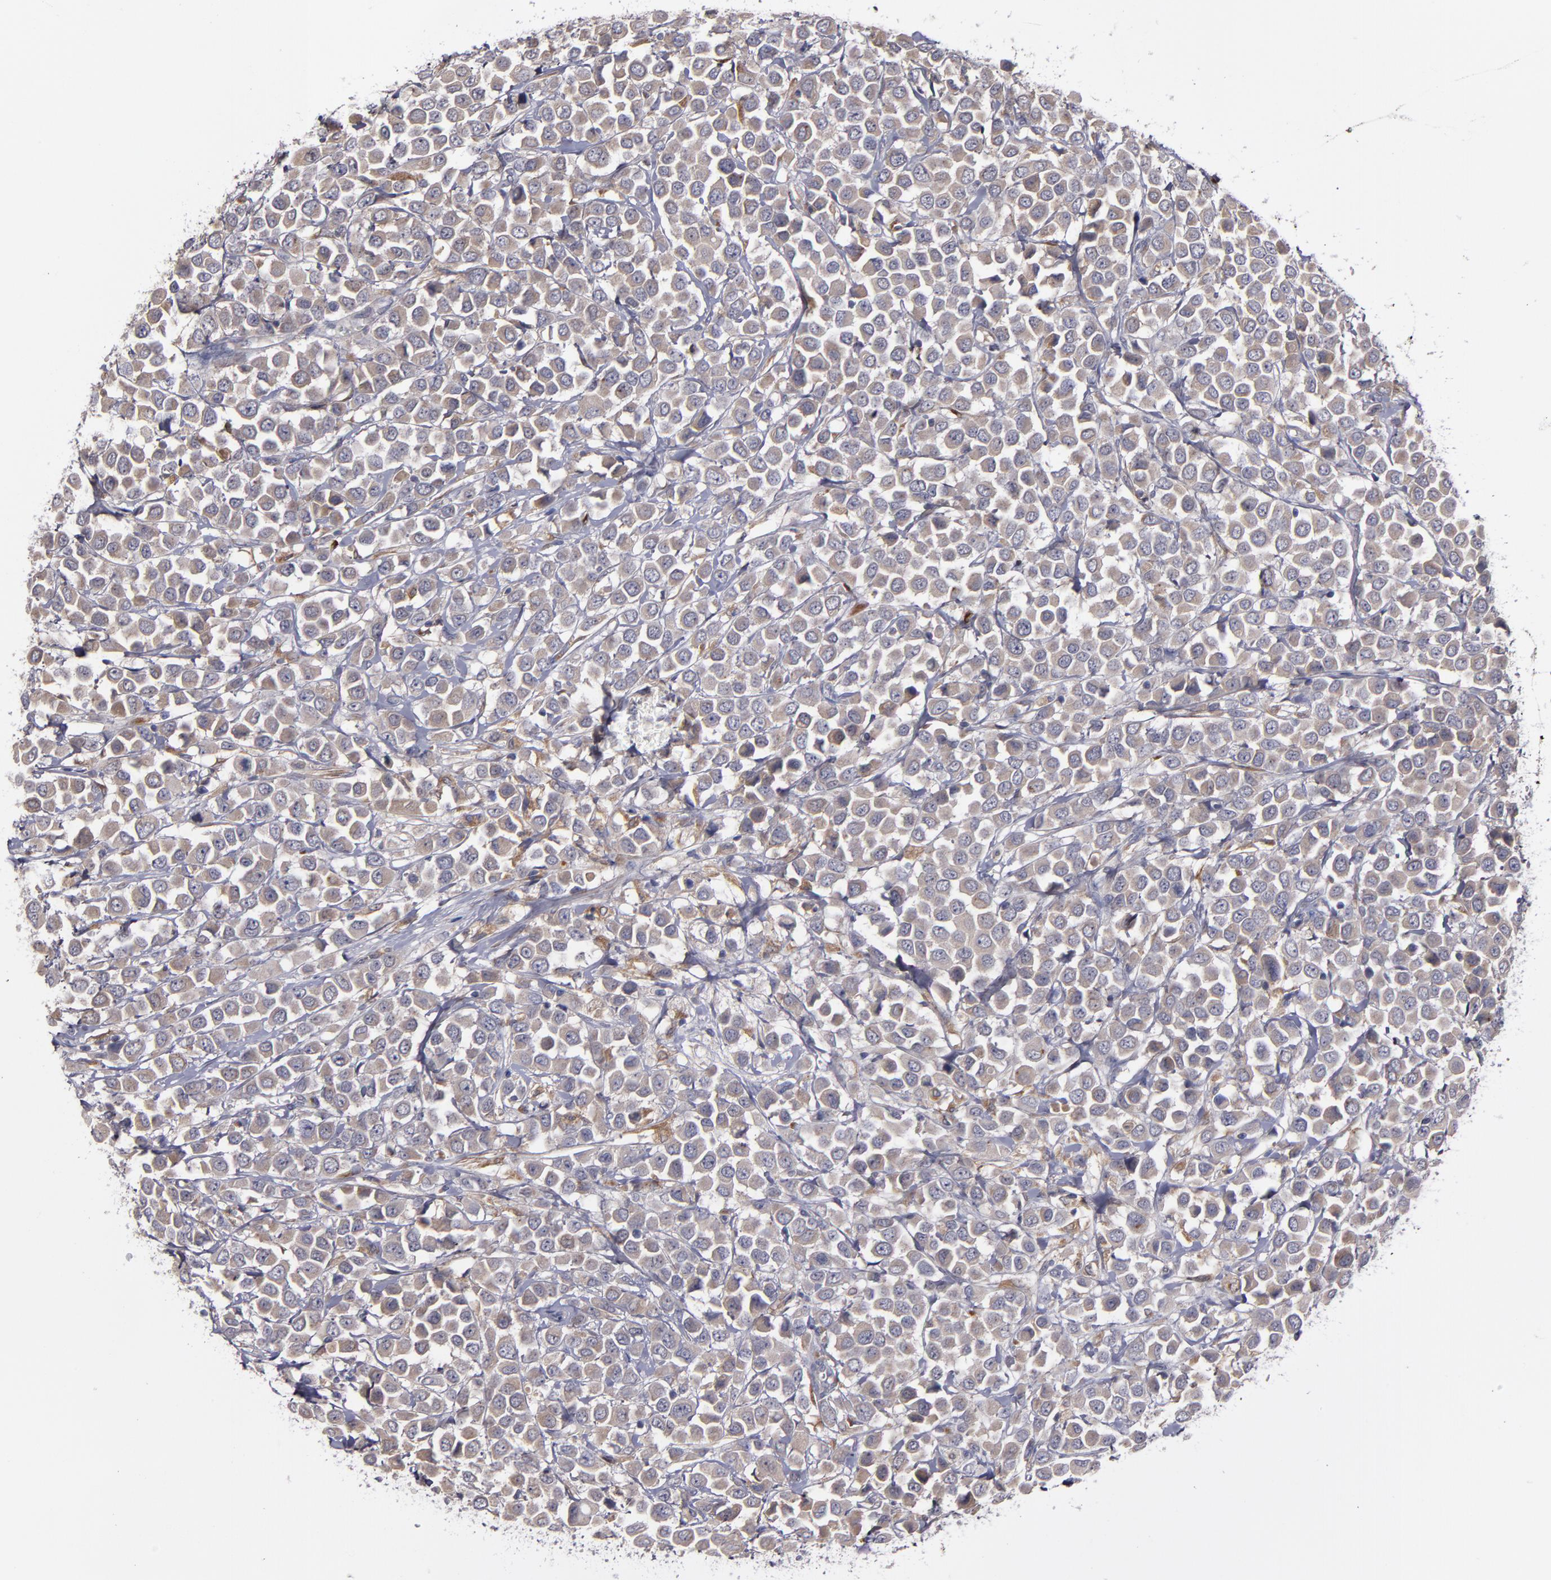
{"staining": {"intensity": "weak", "quantity": ">75%", "location": "cytoplasmic/membranous"}, "tissue": "breast cancer", "cell_type": "Tumor cells", "image_type": "cancer", "snomed": [{"axis": "morphology", "description": "Duct carcinoma"}, {"axis": "topography", "description": "Breast"}], "caption": "Immunohistochemistry (IHC) photomicrograph of neoplastic tissue: human breast cancer stained using immunohistochemistry reveals low levels of weak protein expression localized specifically in the cytoplasmic/membranous of tumor cells, appearing as a cytoplasmic/membranous brown color.", "gene": "MMP11", "patient": {"sex": "female", "age": 61}}